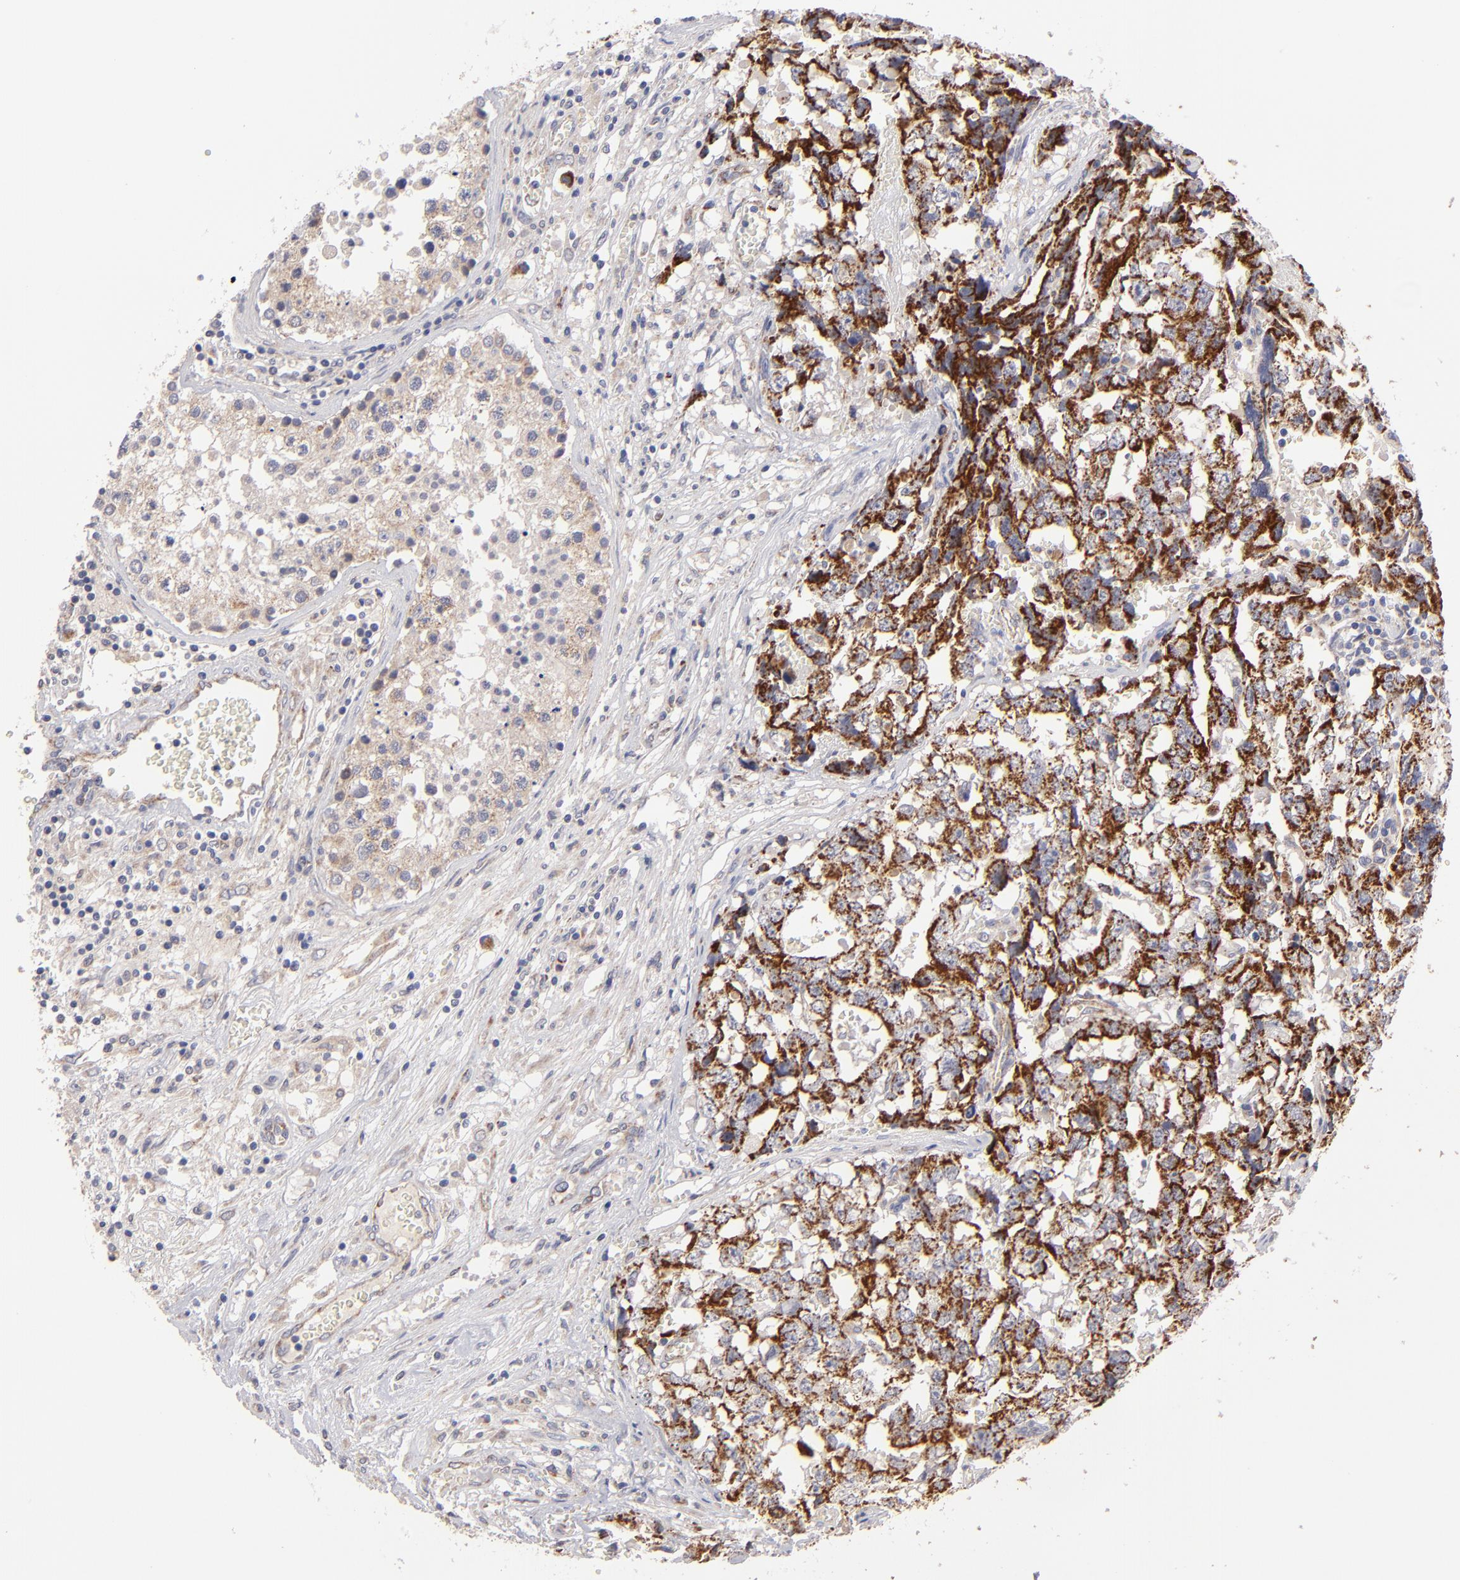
{"staining": {"intensity": "strong", "quantity": ">75%", "location": "cytoplasmic/membranous"}, "tissue": "testis cancer", "cell_type": "Tumor cells", "image_type": "cancer", "snomed": [{"axis": "morphology", "description": "Carcinoma, Embryonal, NOS"}, {"axis": "topography", "description": "Testis"}], "caption": "This photomicrograph shows testis cancer stained with immunohistochemistry (IHC) to label a protein in brown. The cytoplasmic/membranous of tumor cells show strong positivity for the protein. Nuclei are counter-stained blue.", "gene": "HCCS", "patient": {"sex": "male", "age": 31}}